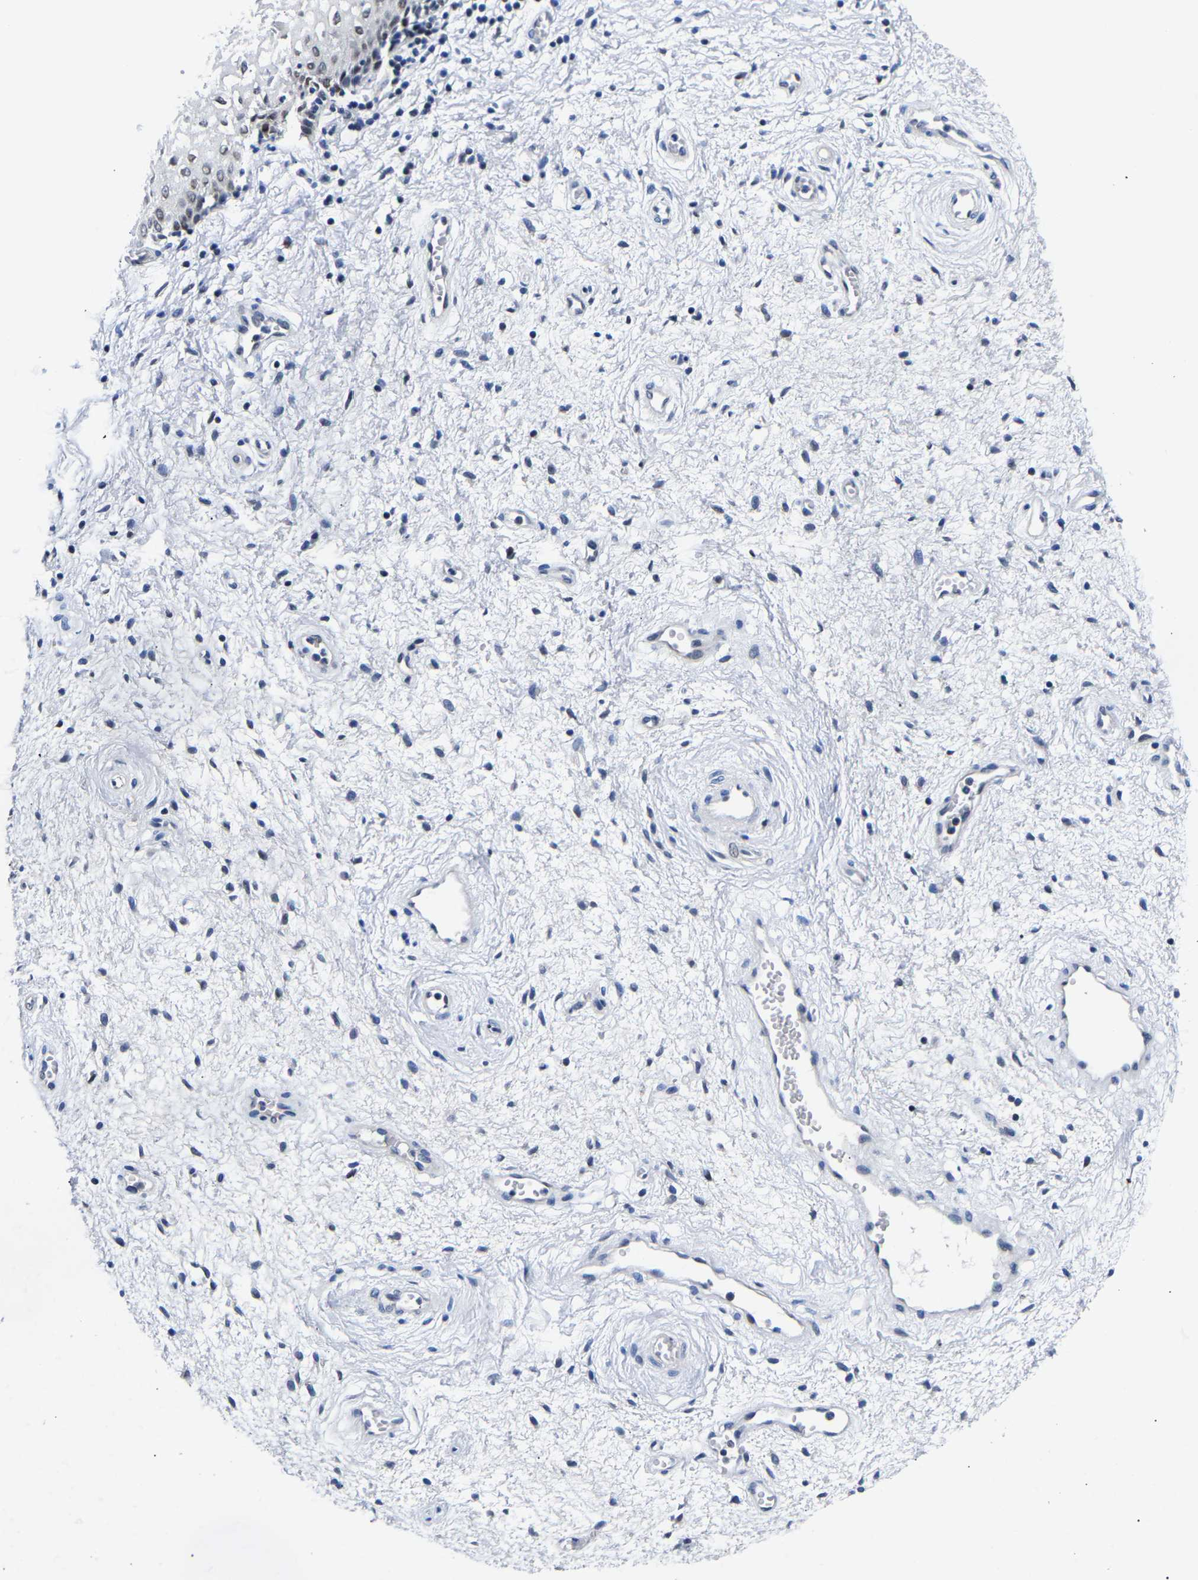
{"staining": {"intensity": "strong", "quantity": "25%-75%", "location": "nuclear"}, "tissue": "vagina", "cell_type": "Squamous epithelial cells", "image_type": "normal", "snomed": [{"axis": "morphology", "description": "Normal tissue, NOS"}, {"axis": "topography", "description": "Vagina"}], "caption": "Squamous epithelial cells show high levels of strong nuclear staining in approximately 25%-75% of cells in normal vagina. (Stains: DAB (3,3'-diaminobenzidine) in brown, nuclei in blue, Microscopy: brightfield microscopy at high magnification).", "gene": "PTRHD1", "patient": {"sex": "female", "age": 34}}